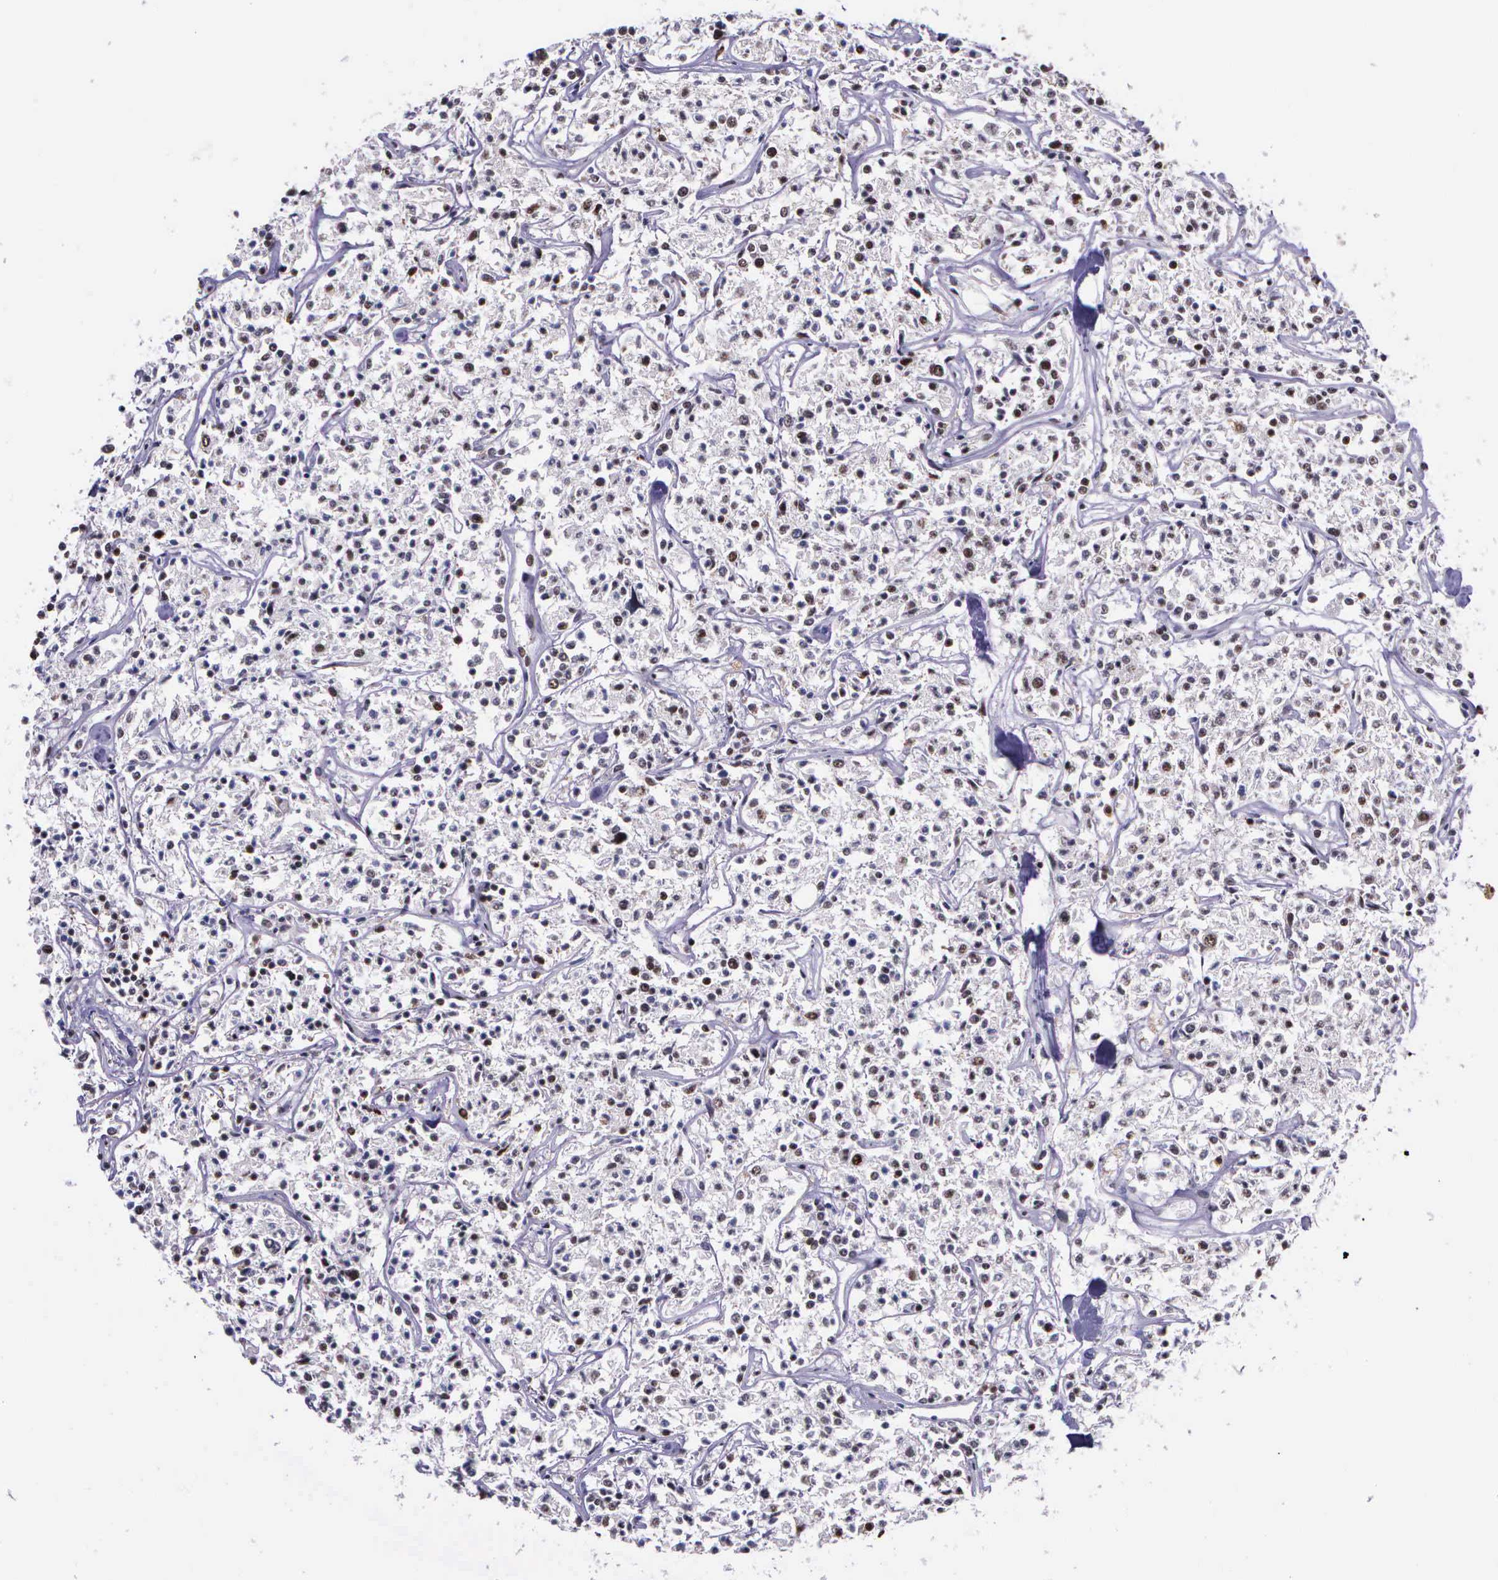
{"staining": {"intensity": "weak", "quantity": "<25%", "location": "nuclear"}, "tissue": "lymphoma", "cell_type": "Tumor cells", "image_type": "cancer", "snomed": [{"axis": "morphology", "description": "Malignant lymphoma, non-Hodgkin's type, Low grade"}, {"axis": "topography", "description": "Small intestine"}], "caption": "The histopathology image exhibits no staining of tumor cells in low-grade malignant lymphoma, non-Hodgkin's type.", "gene": "FAM47A", "patient": {"sex": "female", "age": 59}}